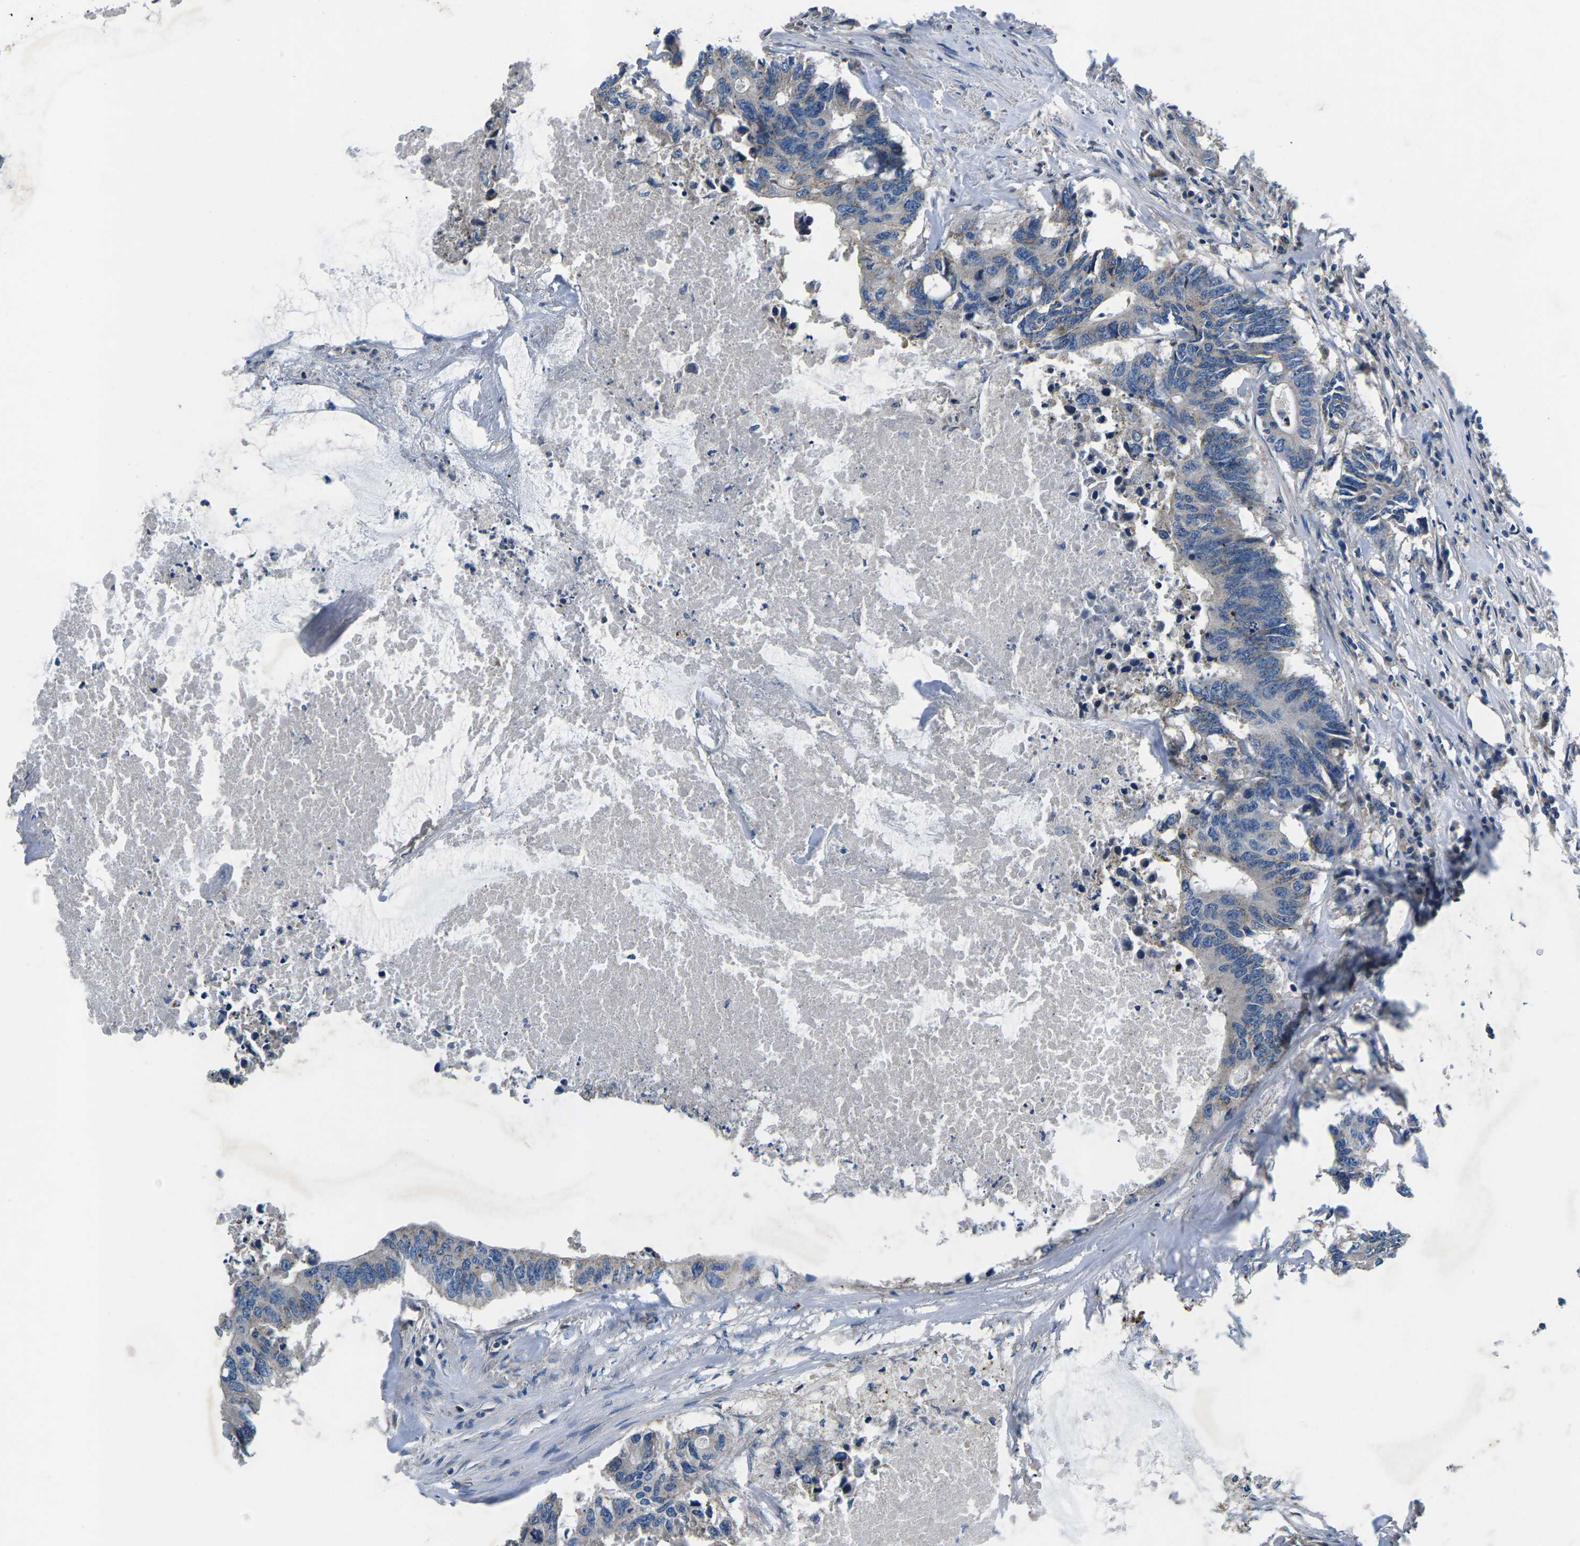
{"staining": {"intensity": "weak", "quantity": "<25%", "location": "cytoplasmic/membranous"}, "tissue": "colorectal cancer", "cell_type": "Tumor cells", "image_type": "cancer", "snomed": [{"axis": "morphology", "description": "Adenocarcinoma, NOS"}, {"axis": "topography", "description": "Colon"}], "caption": "This is a histopathology image of immunohistochemistry (IHC) staining of colorectal cancer, which shows no positivity in tumor cells.", "gene": "PDCD6IP", "patient": {"sex": "male", "age": 71}}